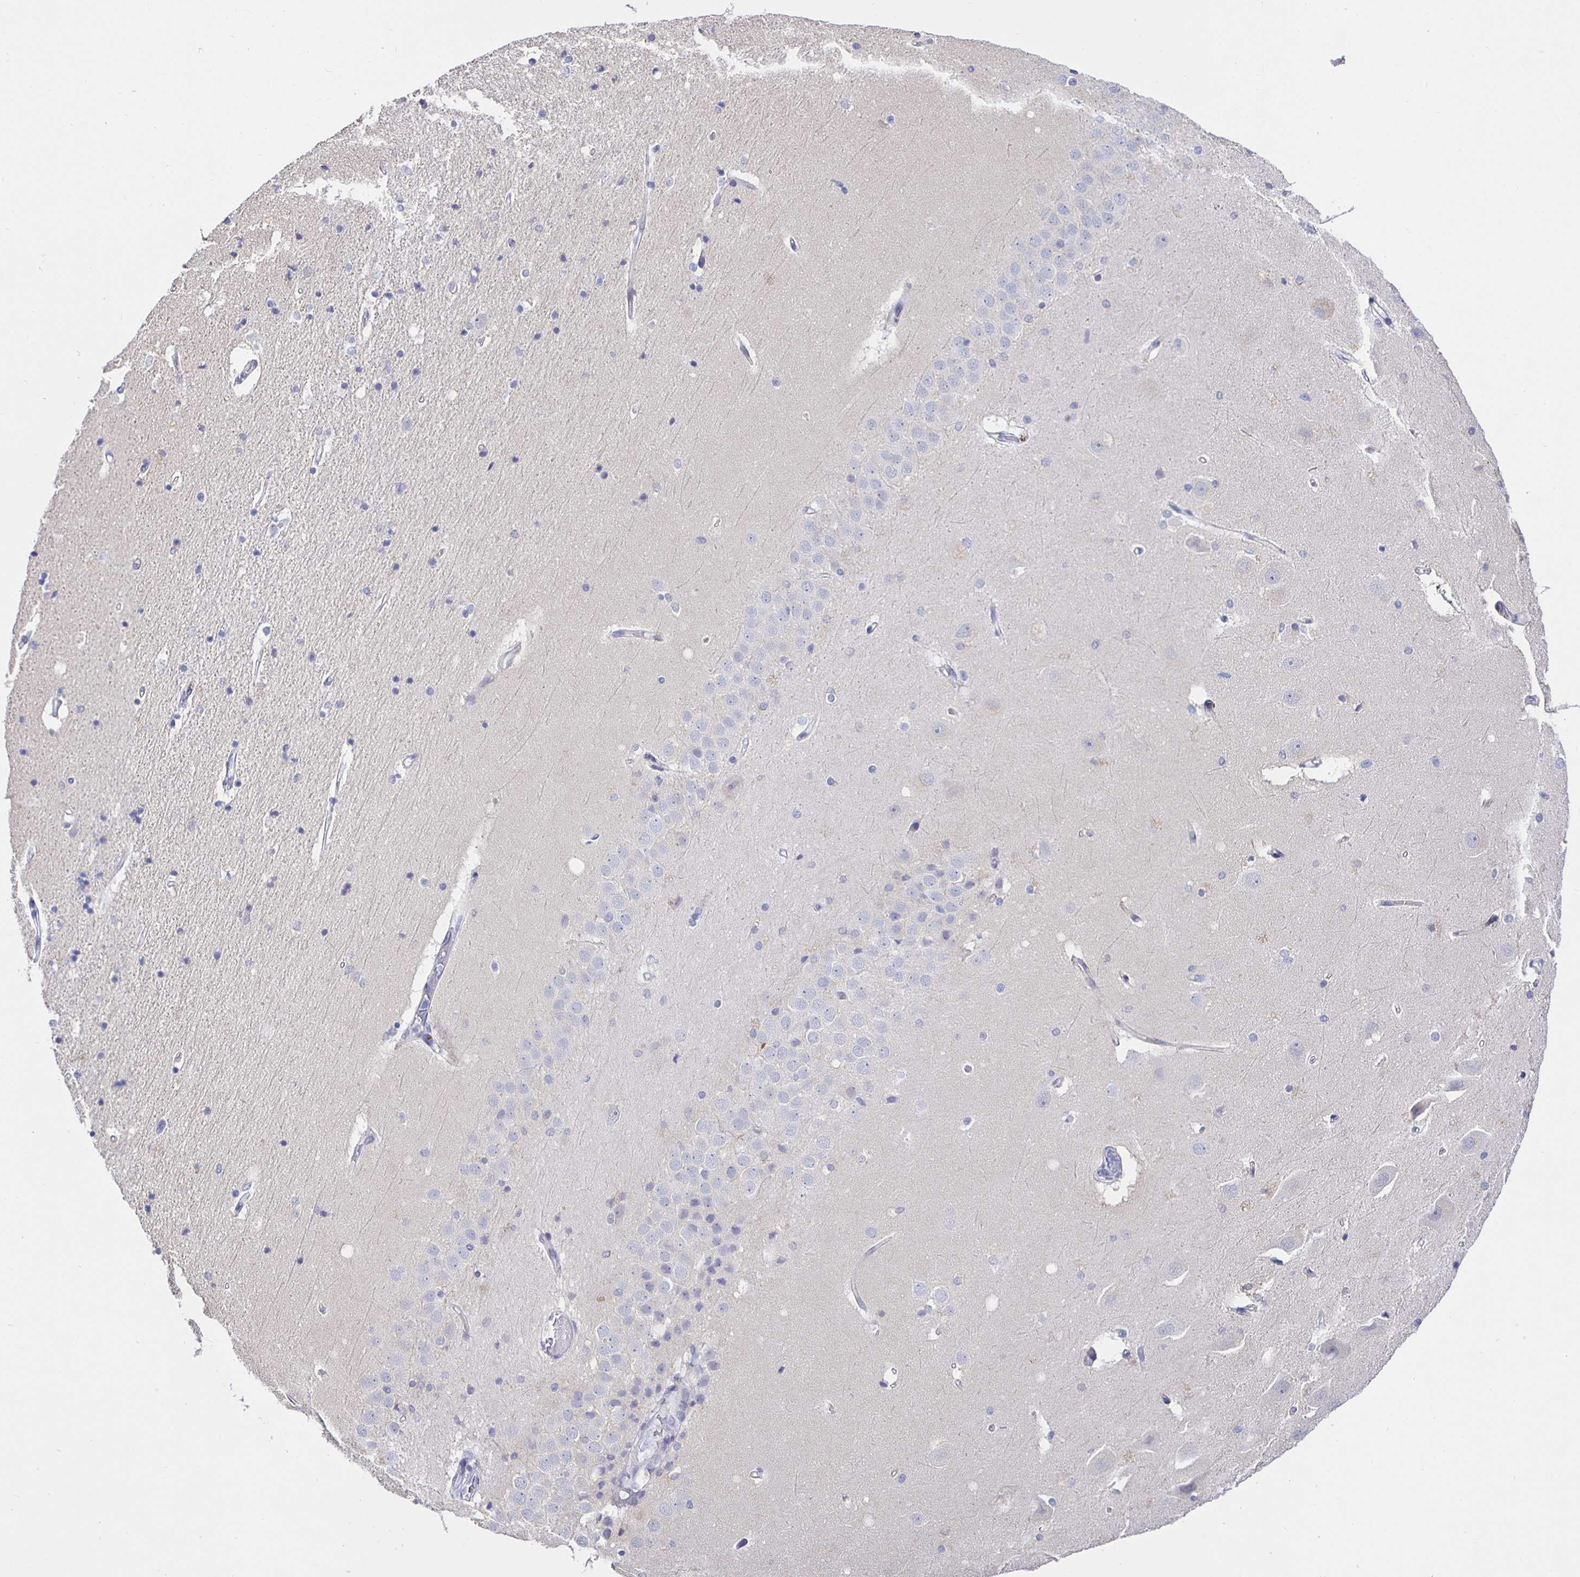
{"staining": {"intensity": "negative", "quantity": "none", "location": "none"}, "tissue": "hippocampus", "cell_type": "Glial cells", "image_type": "normal", "snomed": [{"axis": "morphology", "description": "Normal tissue, NOS"}, {"axis": "topography", "description": "Hippocampus"}], "caption": "Unremarkable hippocampus was stained to show a protein in brown. There is no significant staining in glial cells.", "gene": "HSPA4L", "patient": {"sex": "male", "age": 63}}